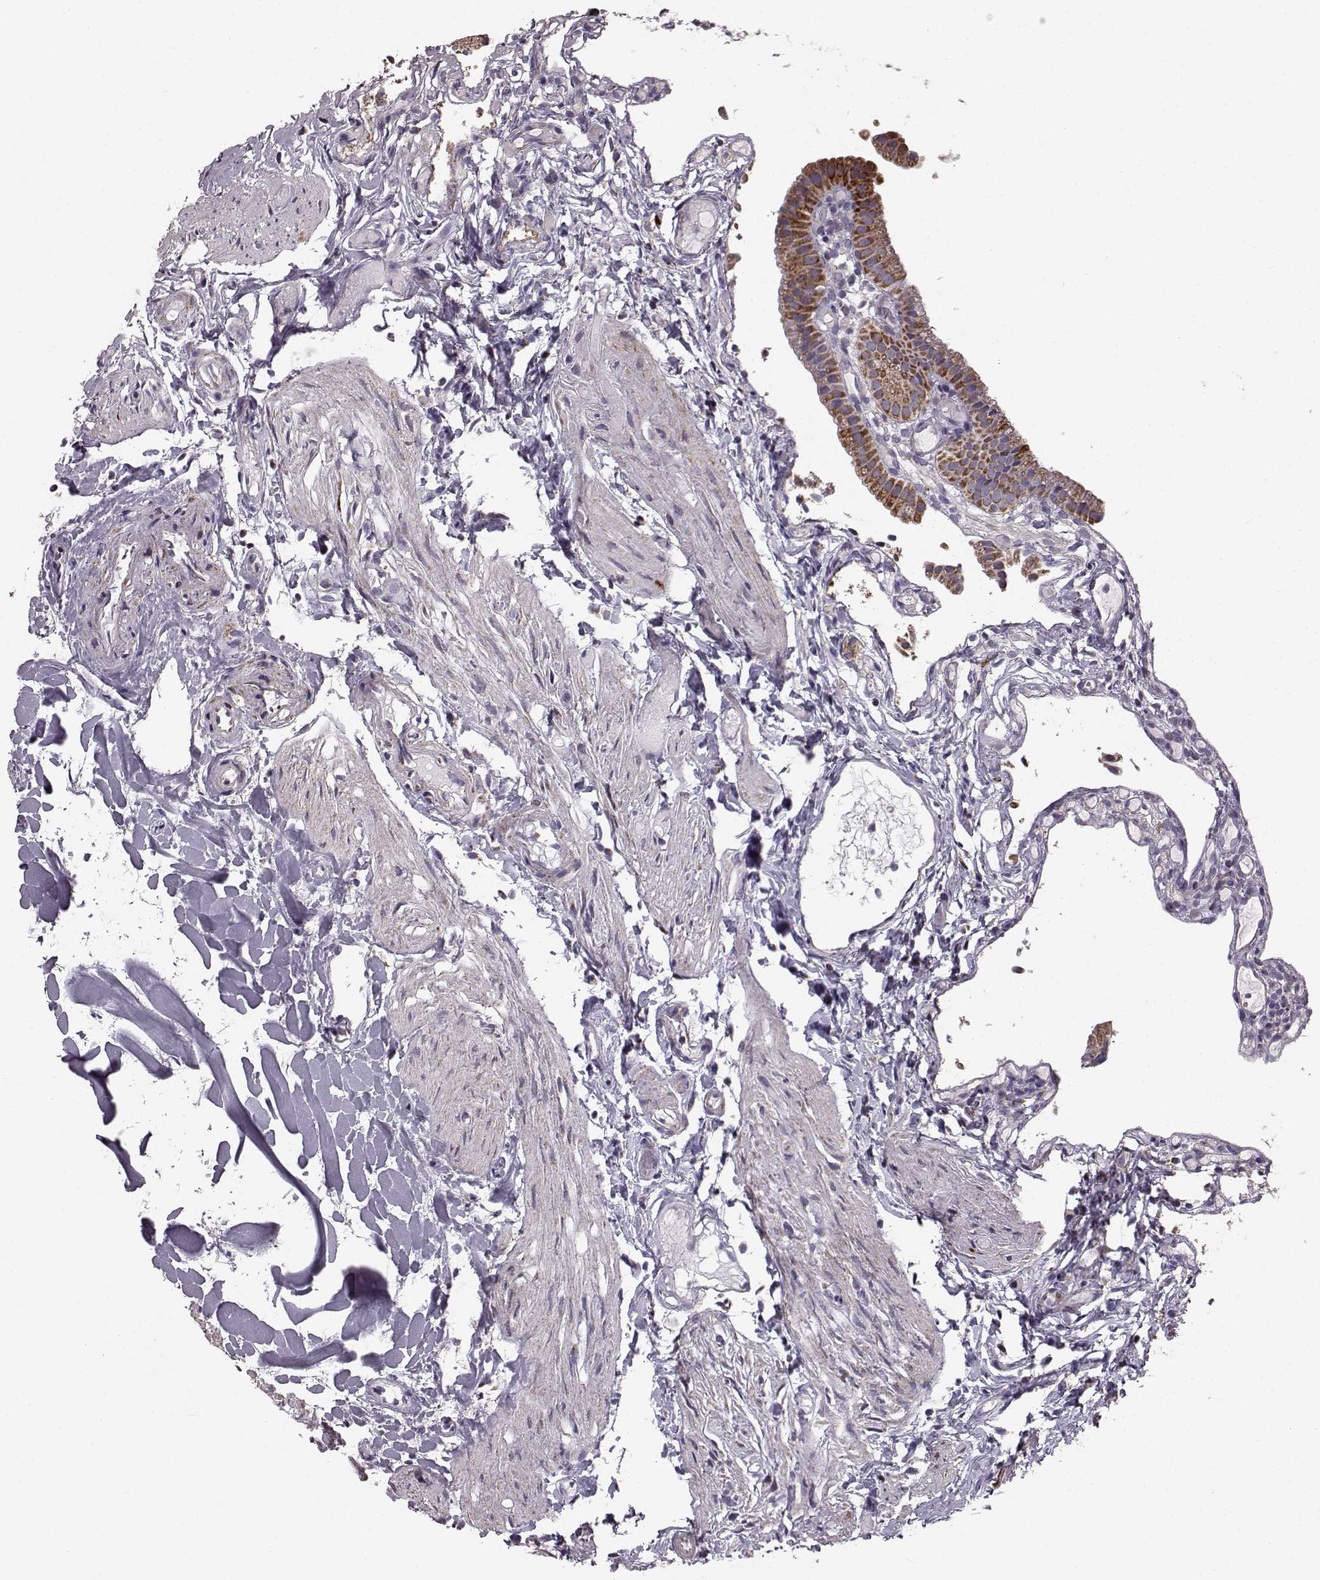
{"staining": {"intensity": "moderate", "quantity": "25%-75%", "location": "cytoplasmic/membranous"}, "tissue": "gallbladder", "cell_type": "Glandular cells", "image_type": "normal", "snomed": [{"axis": "morphology", "description": "Normal tissue, NOS"}, {"axis": "topography", "description": "Gallbladder"}], "caption": "Immunohistochemical staining of unremarkable human gallbladder reveals medium levels of moderate cytoplasmic/membranous staining in approximately 25%-75% of glandular cells.", "gene": "FAM8A1", "patient": {"sex": "female", "age": 47}}